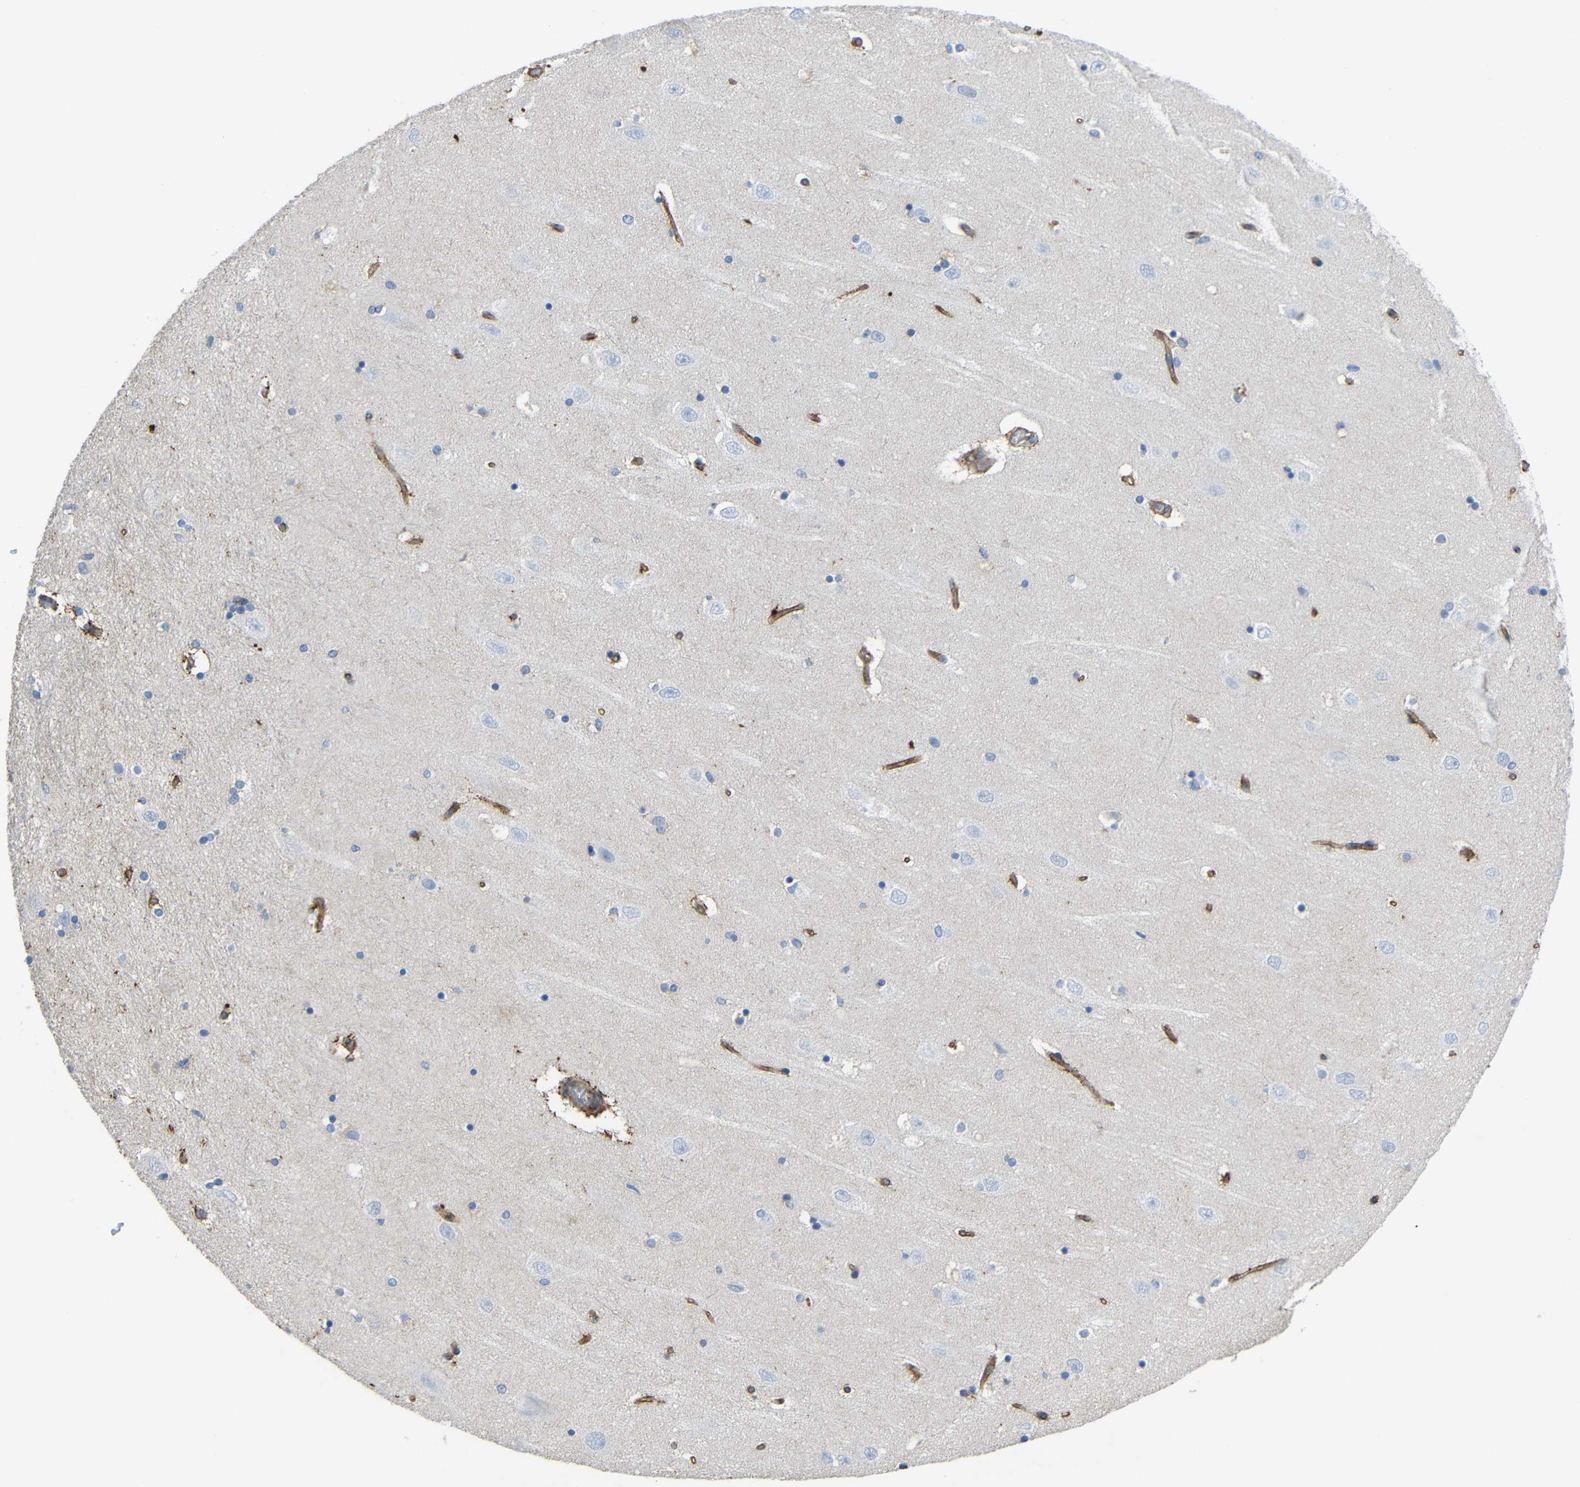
{"staining": {"intensity": "negative", "quantity": "none", "location": "none"}, "tissue": "hippocampus", "cell_type": "Glial cells", "image_type": "normal", "snomed": [{"axis": "morphology", "description": "Normal tissue, NOS"}, {"axis": "topography", "description": "Hippocampus"}], "caption": "This histopathology image is of benign hippocampus stained with immunohistochemistry (IHC) to label a protein in brown with the nuclei are counter-stained blue. There is no expression in glial cells. (DAB immunohistochemistry visualized using brightfield microscopy, high magnification).", "gene": "SYPL1", "patient": {"sex": "female", "age": 54}}